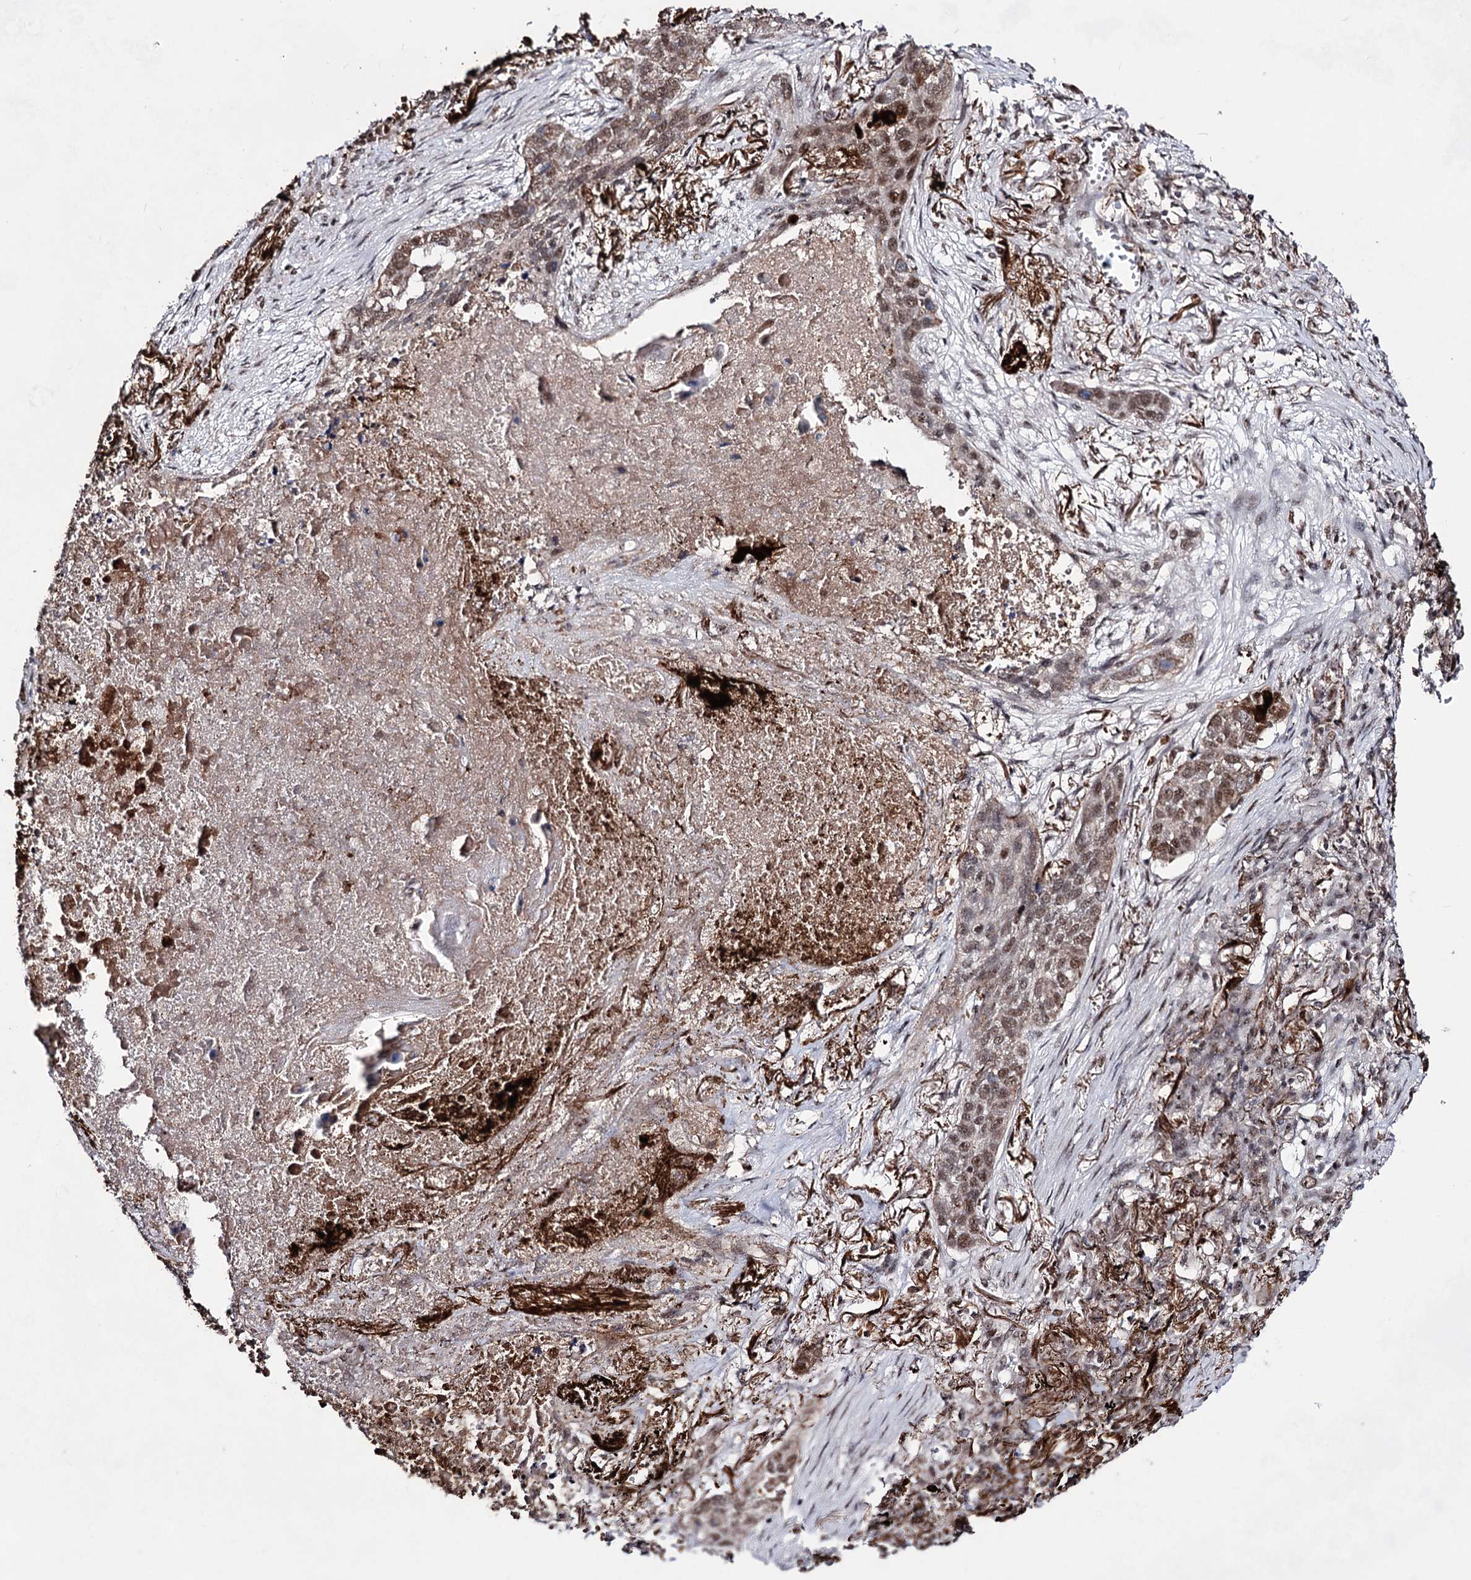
{"staining": {"intensity": "moderate", "quantity": ">75%", "location": "cytoplasmic/membranous,nuclear"}, "tissue": "lung cancer", "cell_type": "Tumor cells", "image_type": "cancer", "snomed": [{"axis": "morphology", "description": "Squamous cell carcinoma, NOS"}, {"axis": "topography", "description": "Lung"}], "caption": "This is a micrograph of IHC staining of lung squamous cell carcinoma, which shows moderate expression in the cytoplasmic/membranous and nuclear of tumor cells.", "gene": "EXOSC10", "patient": {"sex": "female", "age": 63}}